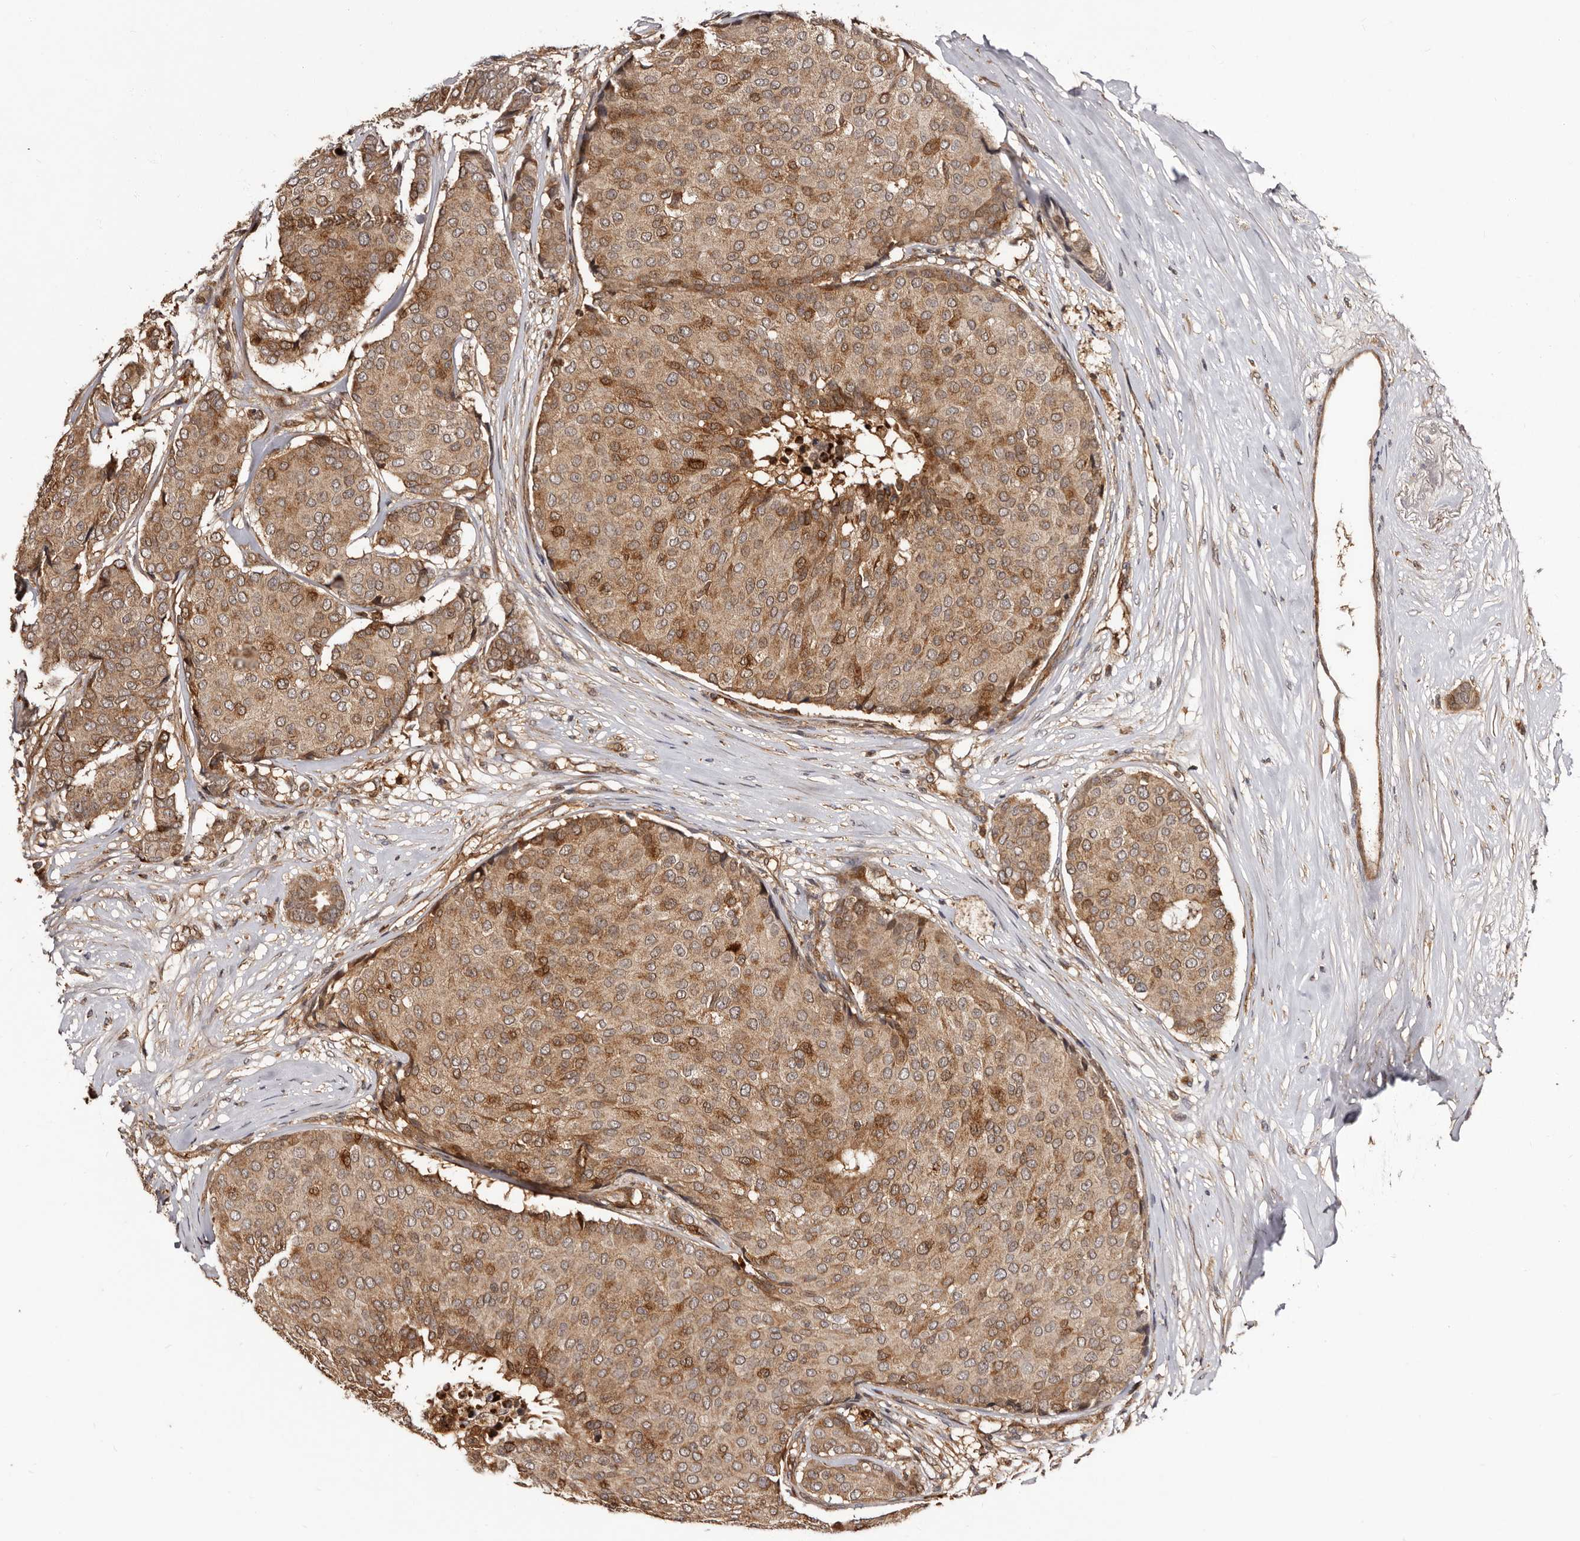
{"staining": {"intensity": "moderate", "quantity": ">75%", "location": "cytoplasmic/membranous"}, "tissue": "breast cancer", "cell_type": "Tumor cells", "image_type": "cancer", "snomed": [{"axis": "morphology", "description": "Duct carcinoma"}, {"axis": "topography", "description": "Breast"}], "caption": "Intraductal carcinoma (breast) stained for a protein reveals moderate cytoplasmic/membranous positivity in tumor cells.", "gene": "BAX", "patient": {"sex": "female", "age": 75}}